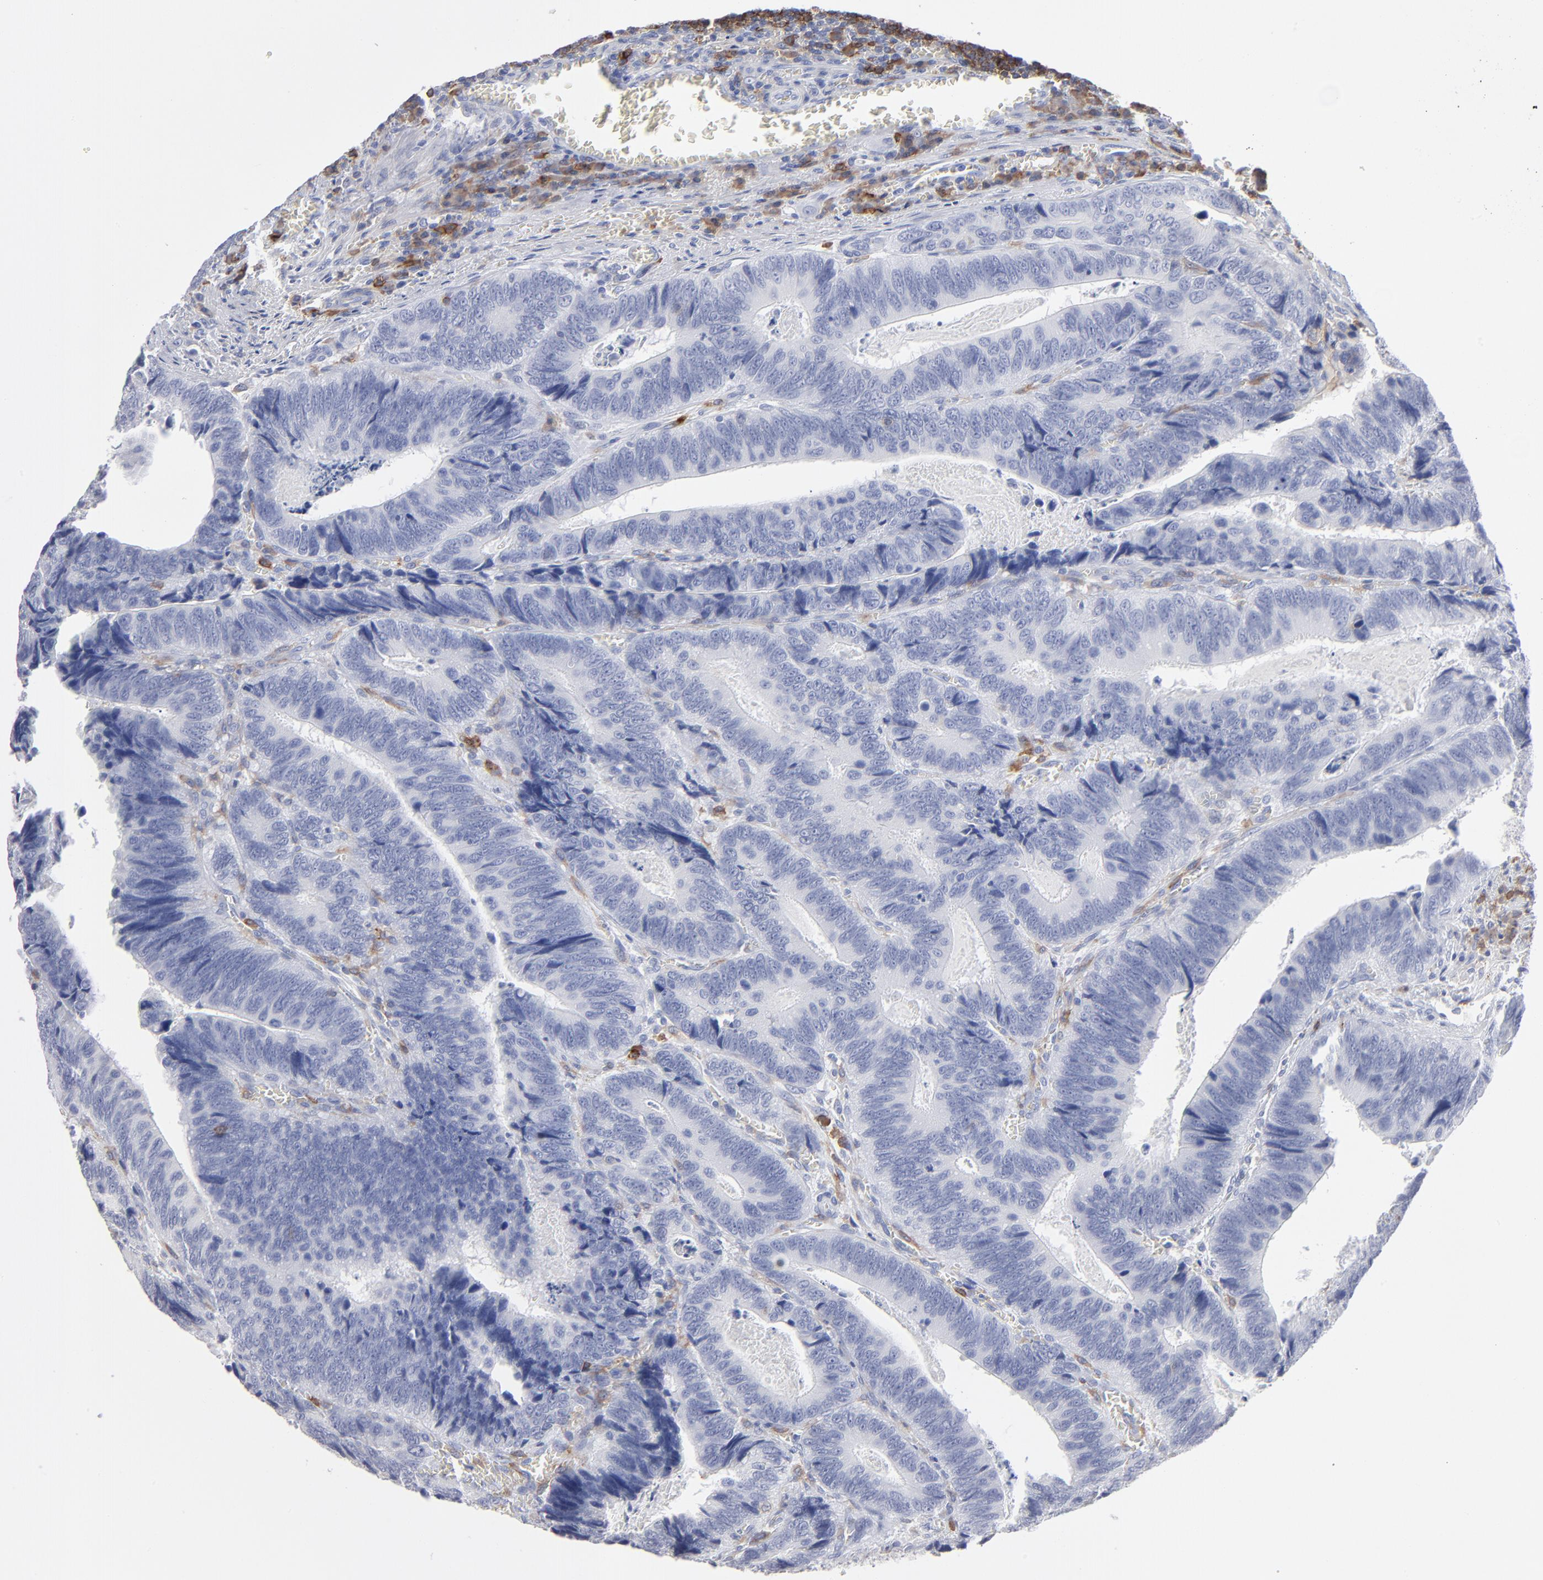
{"staining": {"intensity": "negative", "quantity": "none", "location": "none"}, "tissue": "colorectal cancer", "cell_type": "Tumor cells", "image_type": "cancer", "snomed": [{"axis": "morphology", "description": "Adenocarcinoma, NOS"}, {"axis": "topography", "description": "Colon"}], "caption": "Colorectal cancer (adenocarcinoma) stained for a protein using IHC exhibits no staining tumor cells.", "gene": "LAT2", "patient": {"sex": "male", "age": 72}}